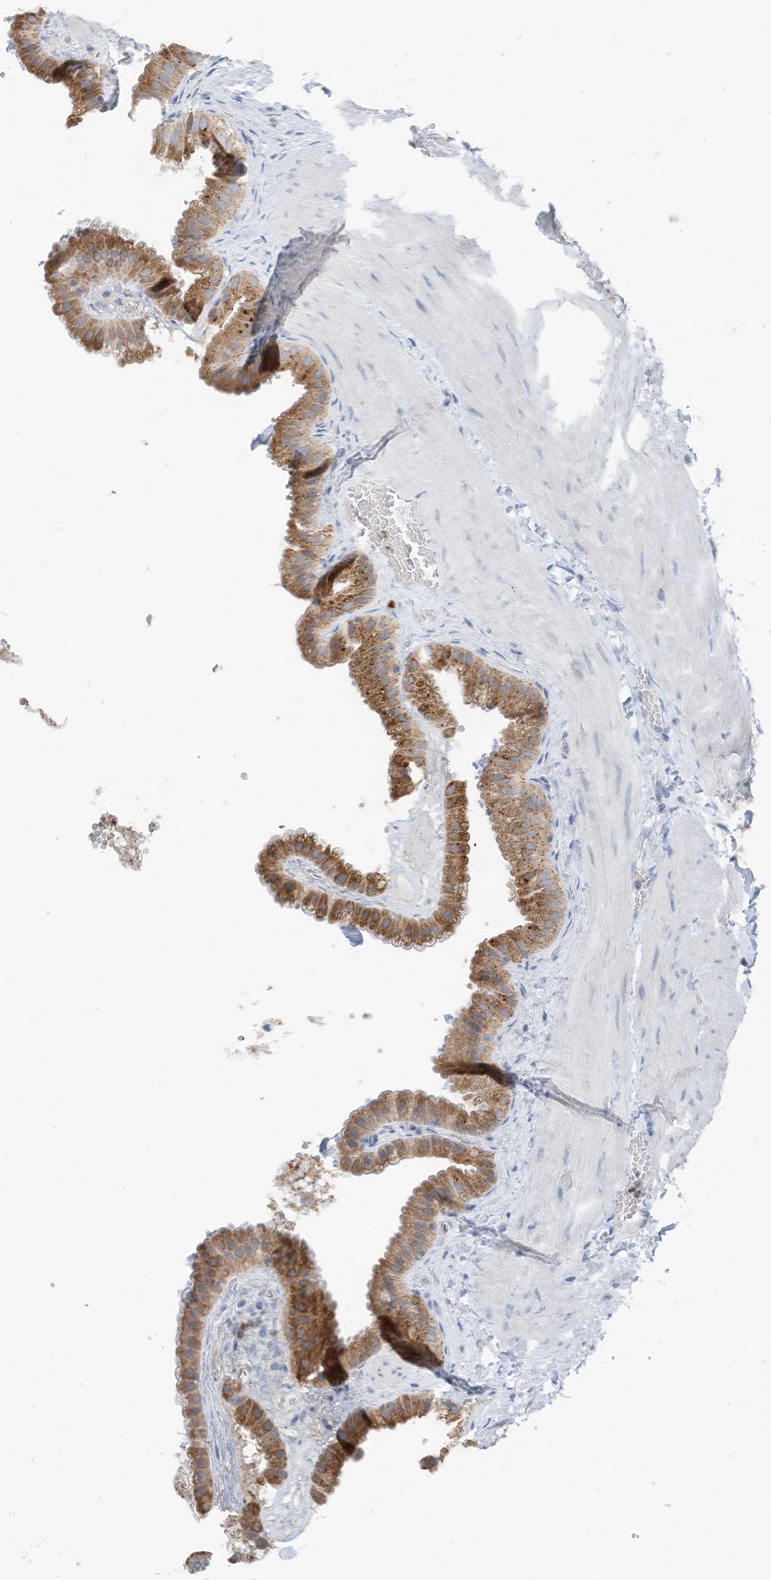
{"staining": {"intensity": "moderate", "quantity": "25%-75%", "location": "cytoplasmic/membranous"}, "tissue": "gallbladder", "cell_type": "Glandular cells", "image_type": "normal", "snomed": [{"axis": "morphology", "description": "Normal tissue, NOS"}, {"axis": "topography", "description": "Gallbladder"}], "caption": "Immunohistochemical staining of benign human gallbladder displays 25%-75% levels of moderate cytoplasmic/membranous protein staining in approximately 25%-75% of glandular cells. (DAB (3,3'-diaminobenzidine) = brown stain, brightfield microscopy at high magnification).", "gene": "CHMP2B", "patient": {"sex": "male", "age": 55}}